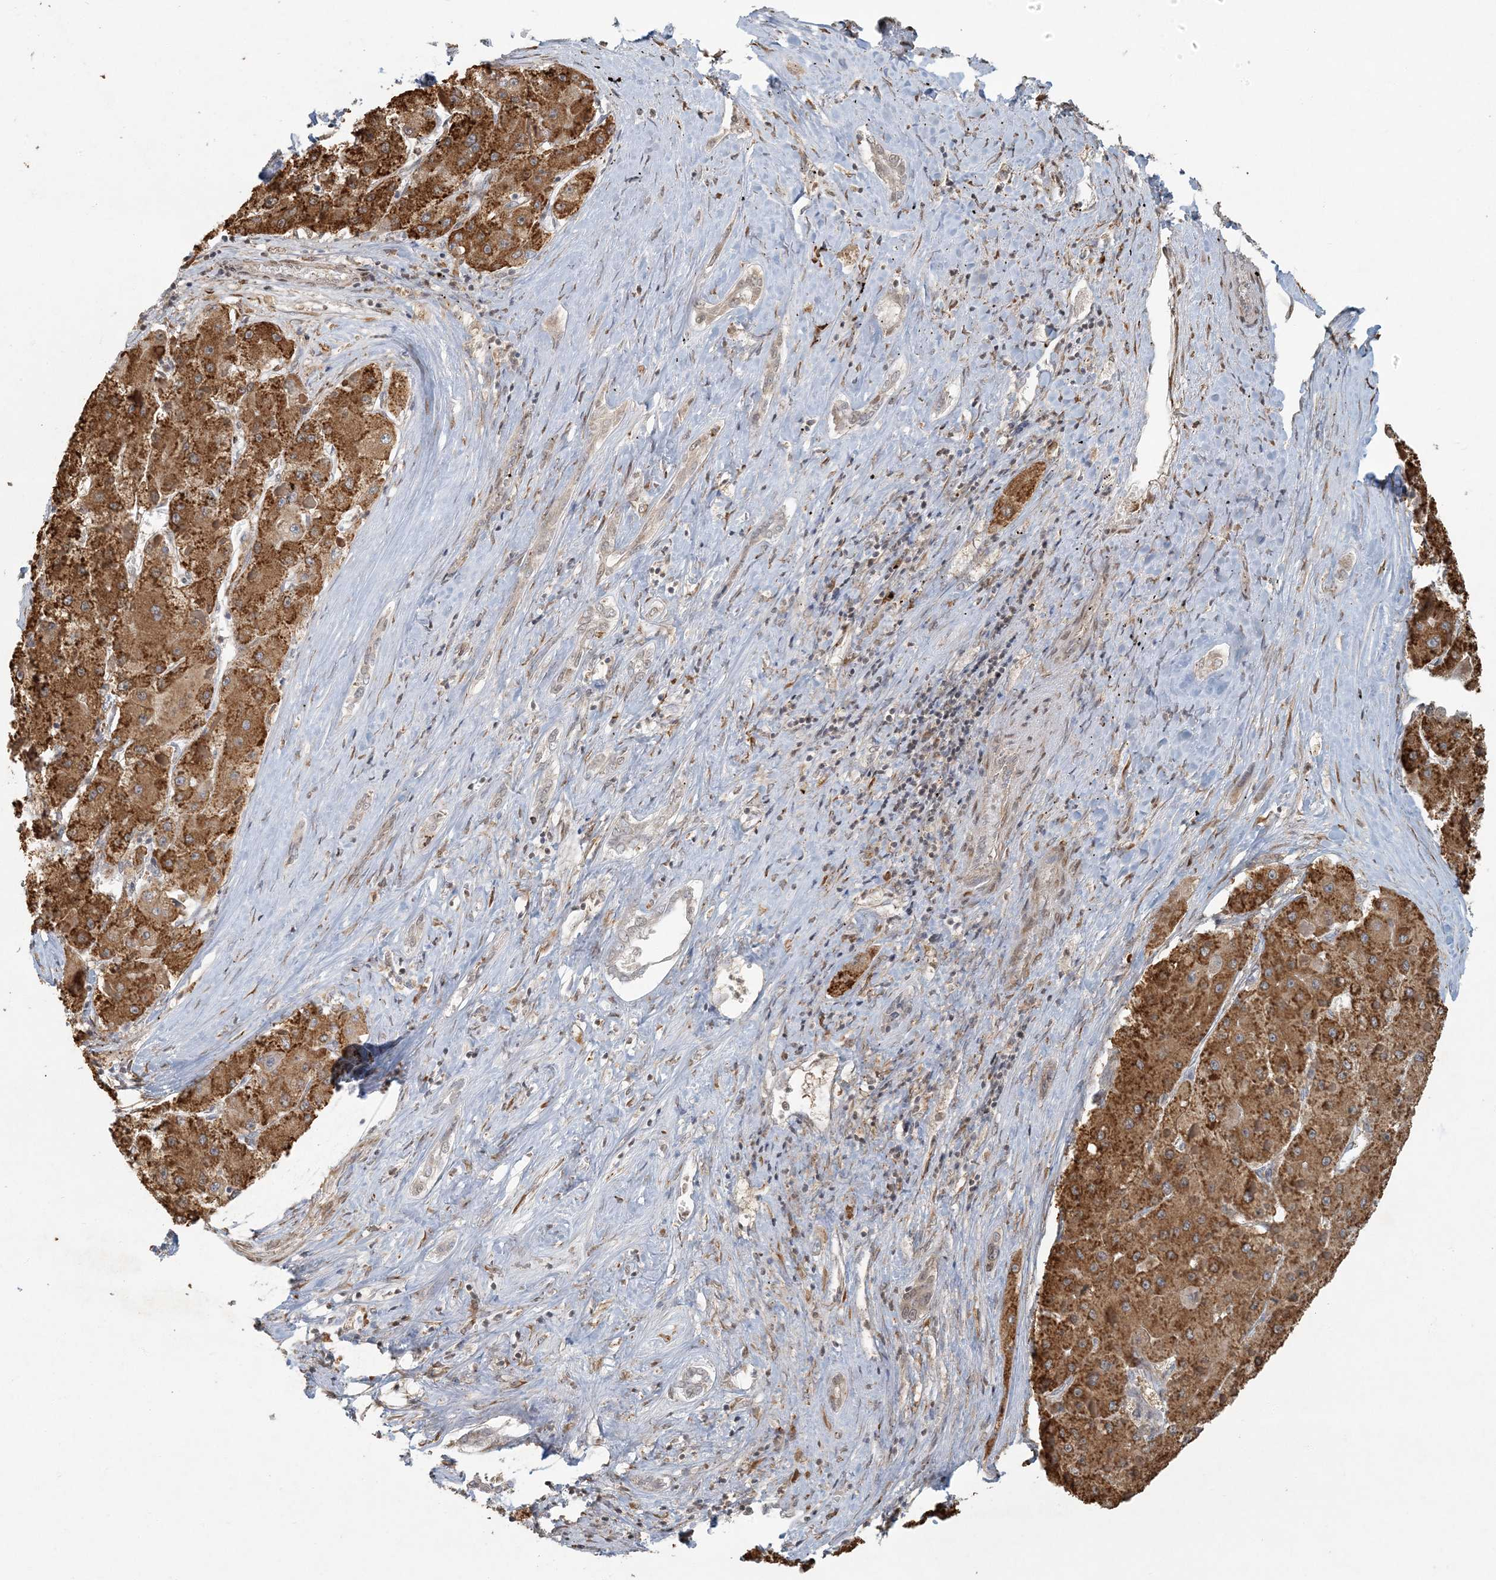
{"staining": {"intensity": "strong", "quantity": ">75%", "location": "cytoplasmic/membranous"}, "tissue": "liver cancer", "cell_type": "Tumor cells", "image_type": "cancer", "snomed": [{"axis": "morphology", "description": "Carcinoma, Hepatocellular, NOS"}, {"axis": "topography", "description": "Liver"}], "caption": "Immunohistochemistry (DAB (3,3'-diaminobenzidine)) staining of liver cancer (hepatocellular carcinoma) exhibits strong cytoplasmic/membranous protein expression in approximately >75% of tumor cells.", "gene": "AK9", "patient": {"sex": "female", "age": 73}}